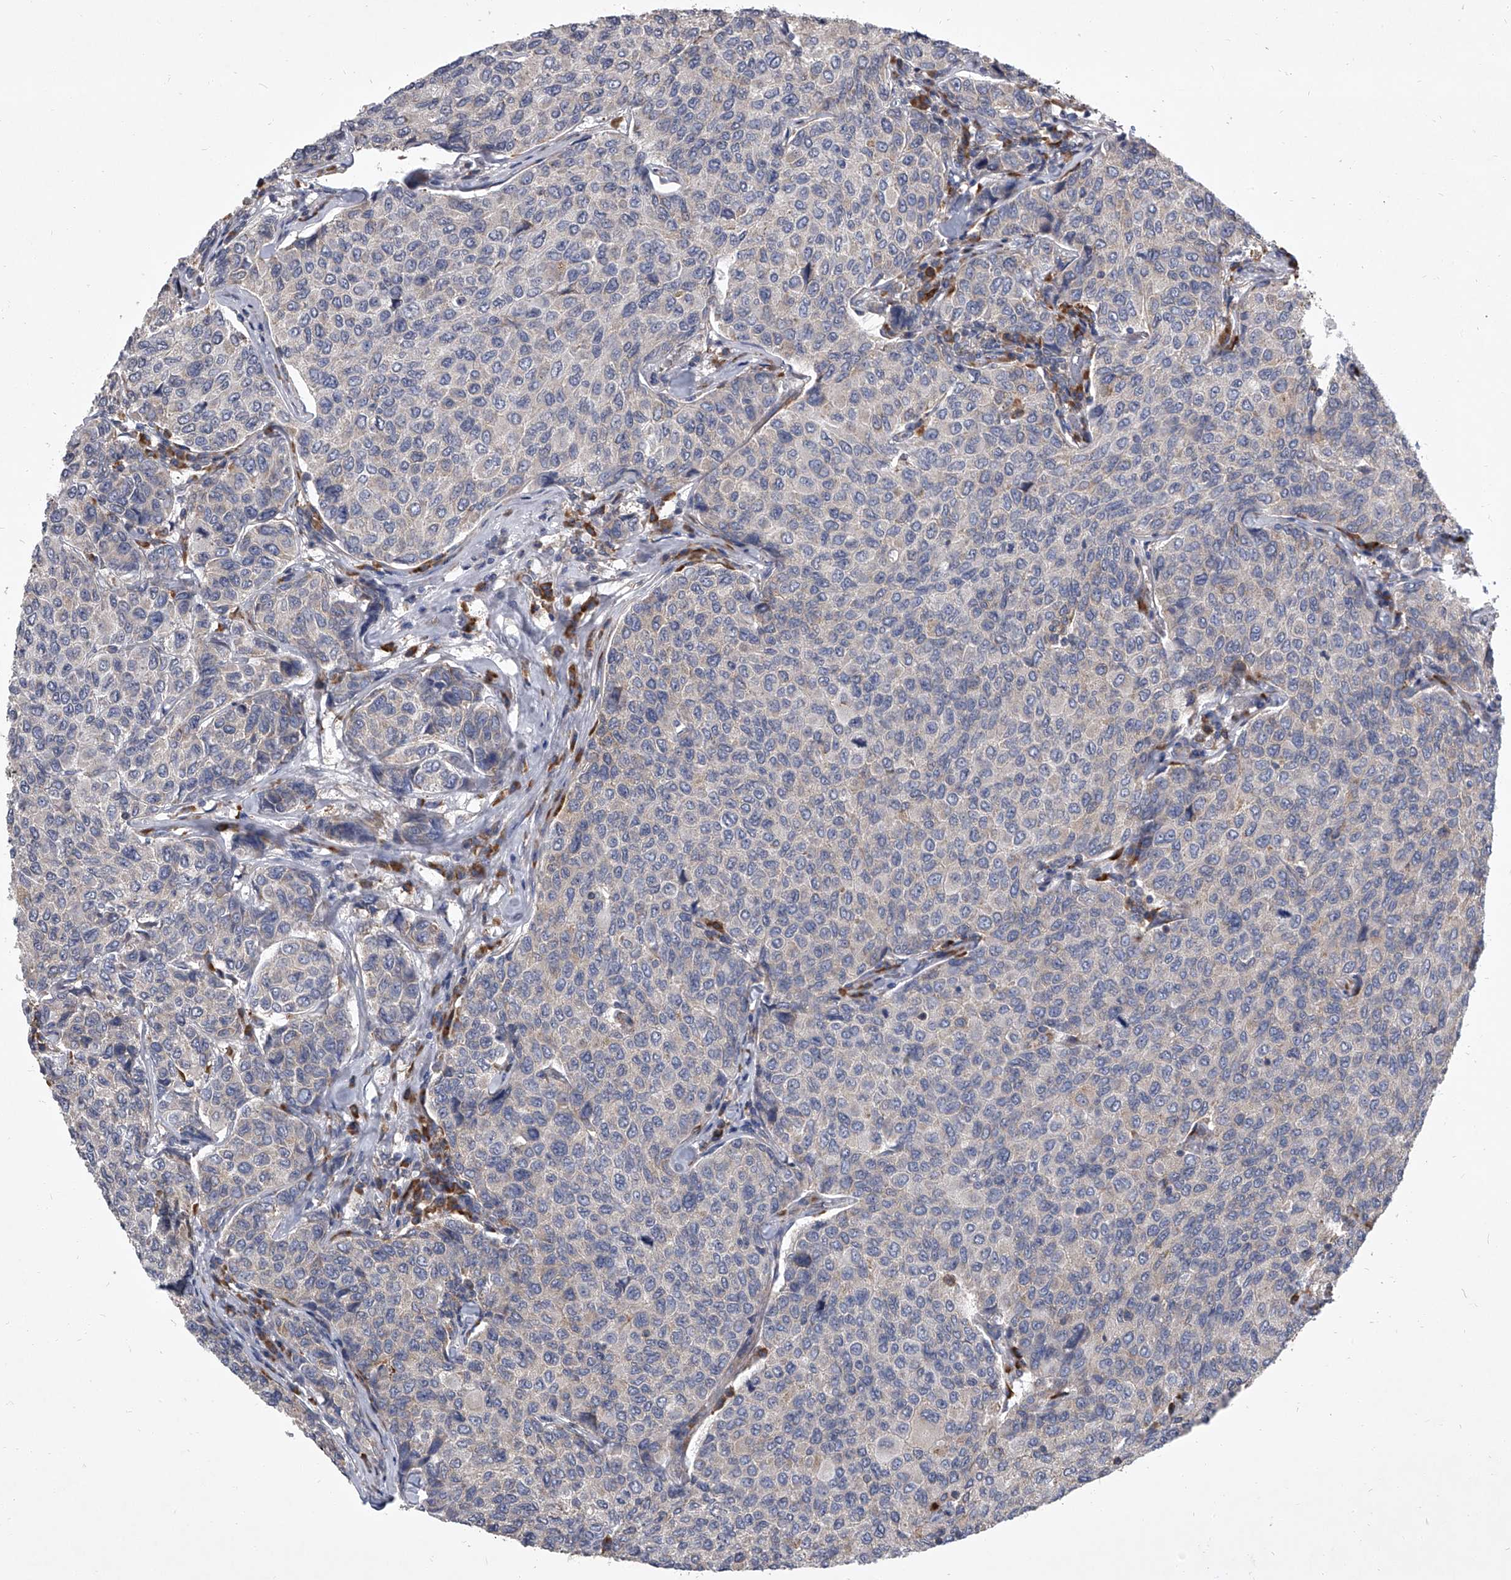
{"staining": {"intensity": "negative", "quantity": "none", "location": "none"}, "tissue": "breast cancer", "cell_type": "Tumor cells", "image_type": "cancer", "snomed": [{"axis": "morphology", "description": "Duct carcinoma"}, {"axis": "topography", "description": "Breast"}], "caption": "This is an immunohistochemistry (IHC) photomicrograph of invasive ductal carcinoma (breast). There is no expression in tumor cells.", "gene": "EIF2S2", "patient": {"sex": "female", "age": 55}}